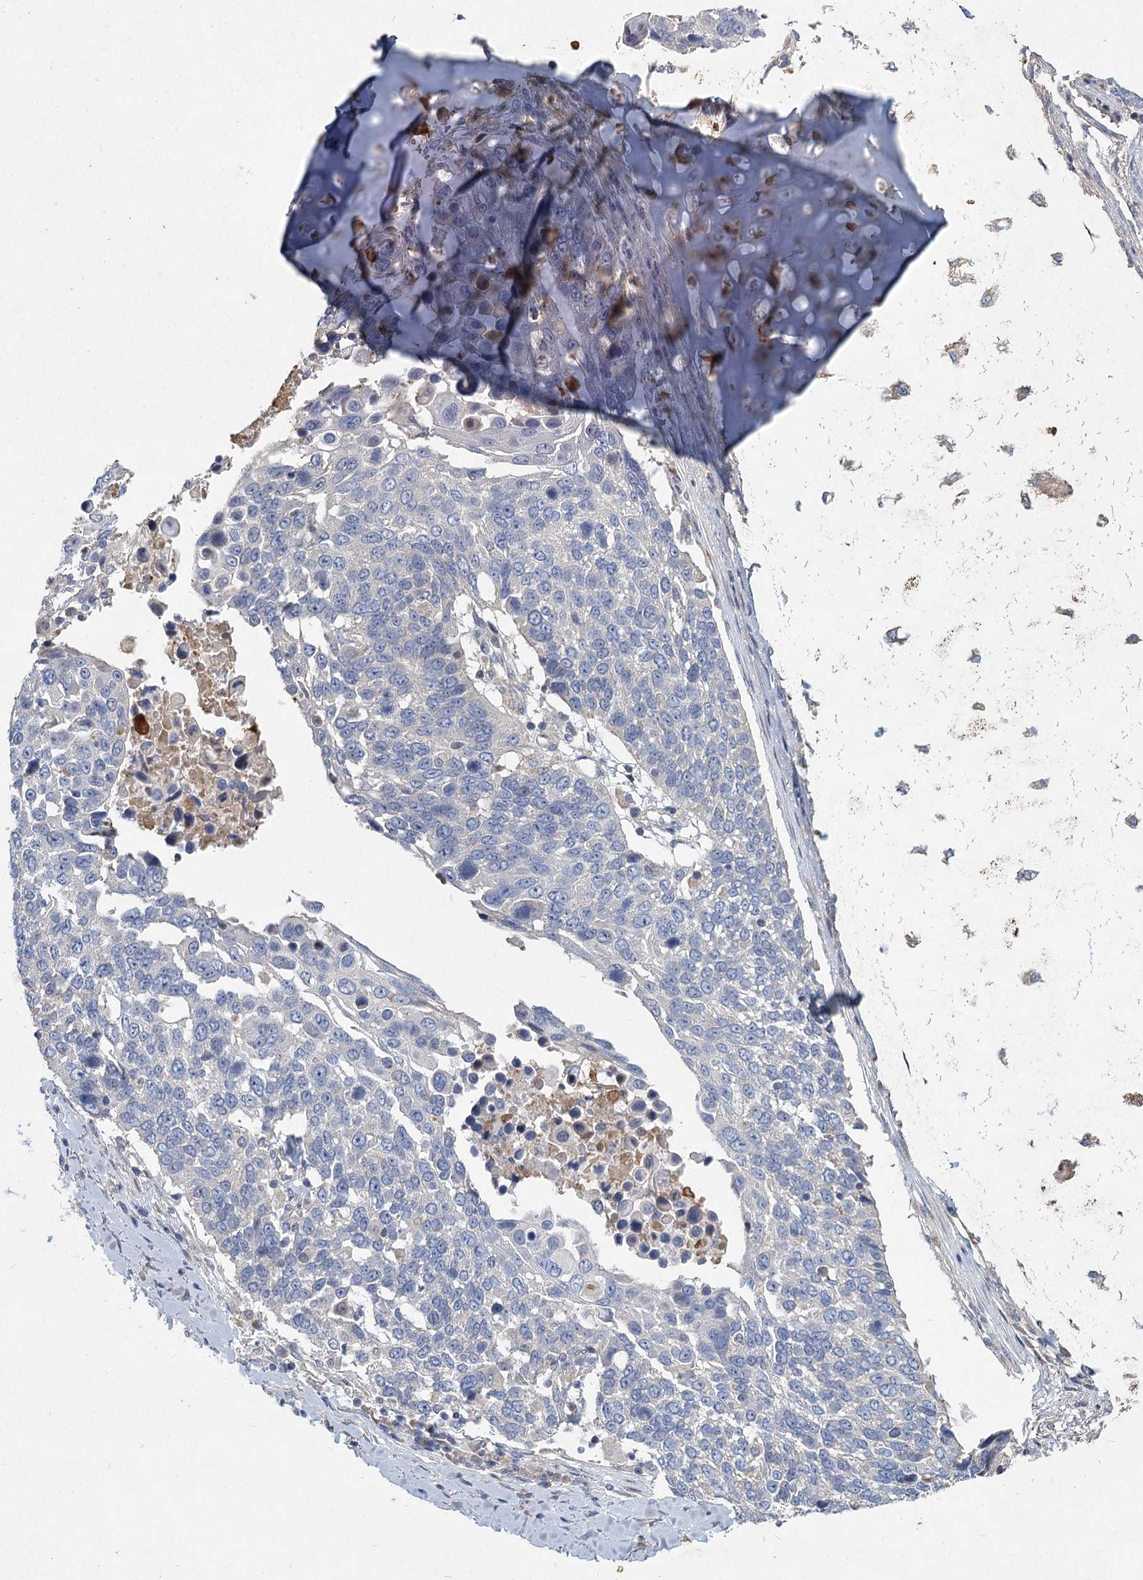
{"staining": {"intensity": "negative", "quantity": "none", "location": "none"}, "tissue": "lung cancer", "cell_type": "Tumor cells", "image_type": "cancer", "snomed": [{"axis": "morphology", "description": "Squamous cell carcinoma, NOS"}, {"axis": "topography", "description": "Lung"}], "caption": "This is a micrograph of immunohistochemistry (IHC) staining of lung squamous cell carcinoma, which shows no positivity in tumor cells.", "gene": "HES2", "patient": {"sex": "male", "age": 66}}